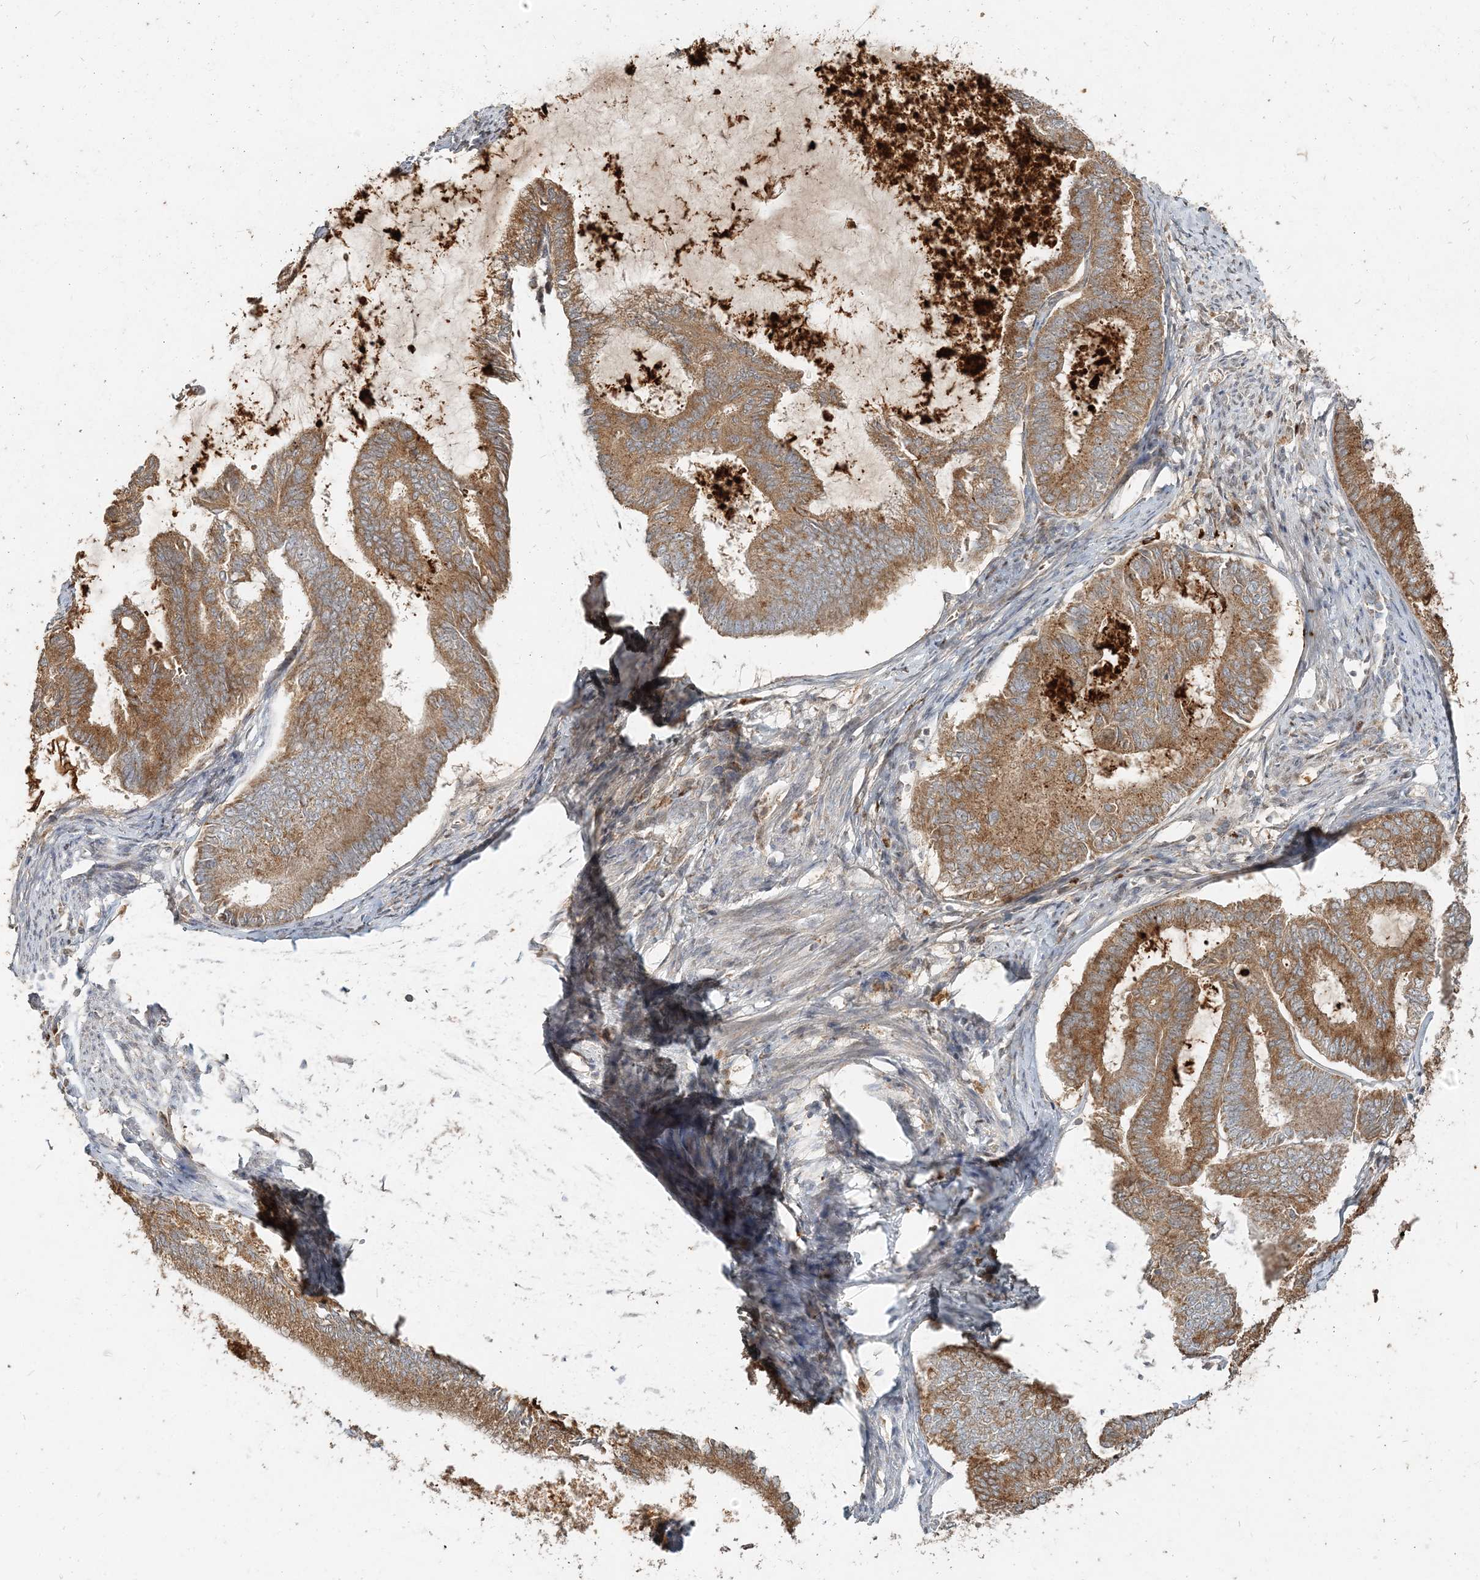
{"staining": {"intensity": "moderate", "quantity": ">75%", "location": "cytoplasmic/membranous"}, "tissue": "endometrial cancer", "cell_type": "Tumor cells", "image_type": "cancer", "snomed": [{"axis": "morphology", "description": "Adenocarcinoma, NOS"}, {"axis": "topography", "description": "Endometrium"}], "caption": "A medium amount of moderate cytoplasmic/membranous staining is seen in about >75% of tumor cells in endometrial adenocarcinoma tissue.", "gene": "RAB14", "patient": {"sex": "female", "age": 86}}